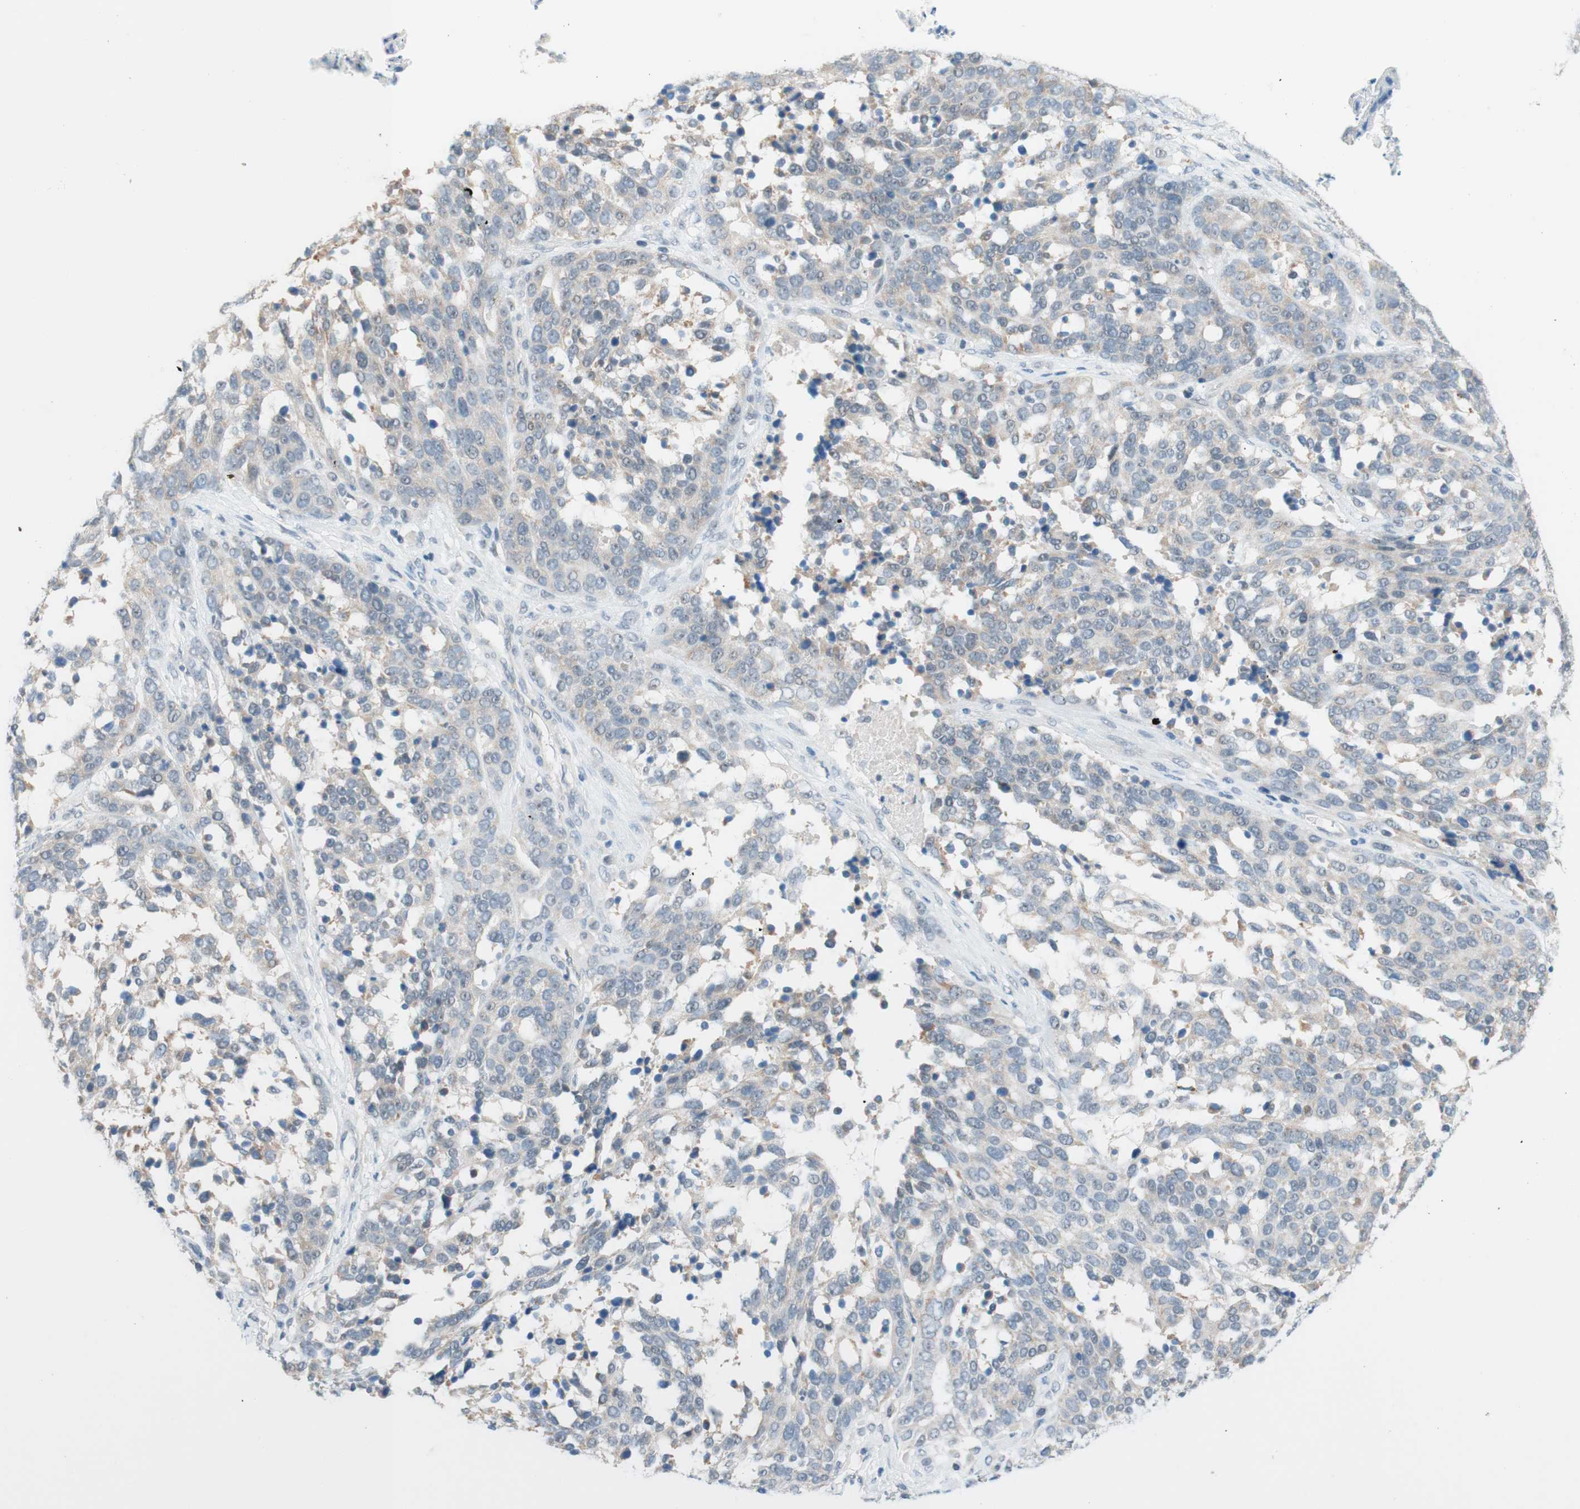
{"staining": {"intensity": "weak", "quantity": "<25%", "location": "cytoplasmic/membranous"}, "tissue": "ovarian cancer", "cell_type": "Tumor cells", "image_type": "cancer", "snomed": [{"axis": "morphology", "description": "Cystadenocarcinoma, serous, NOS"}, {"axis": "topography", "description": "Ovary"}], "caption": "Protein analysis of ovarian cancer (serous cystadenocarcinoma) shows no significant expression in tumor cells.", "gene": "JPH1", "patient": {"sex": "female", "age": 44}}